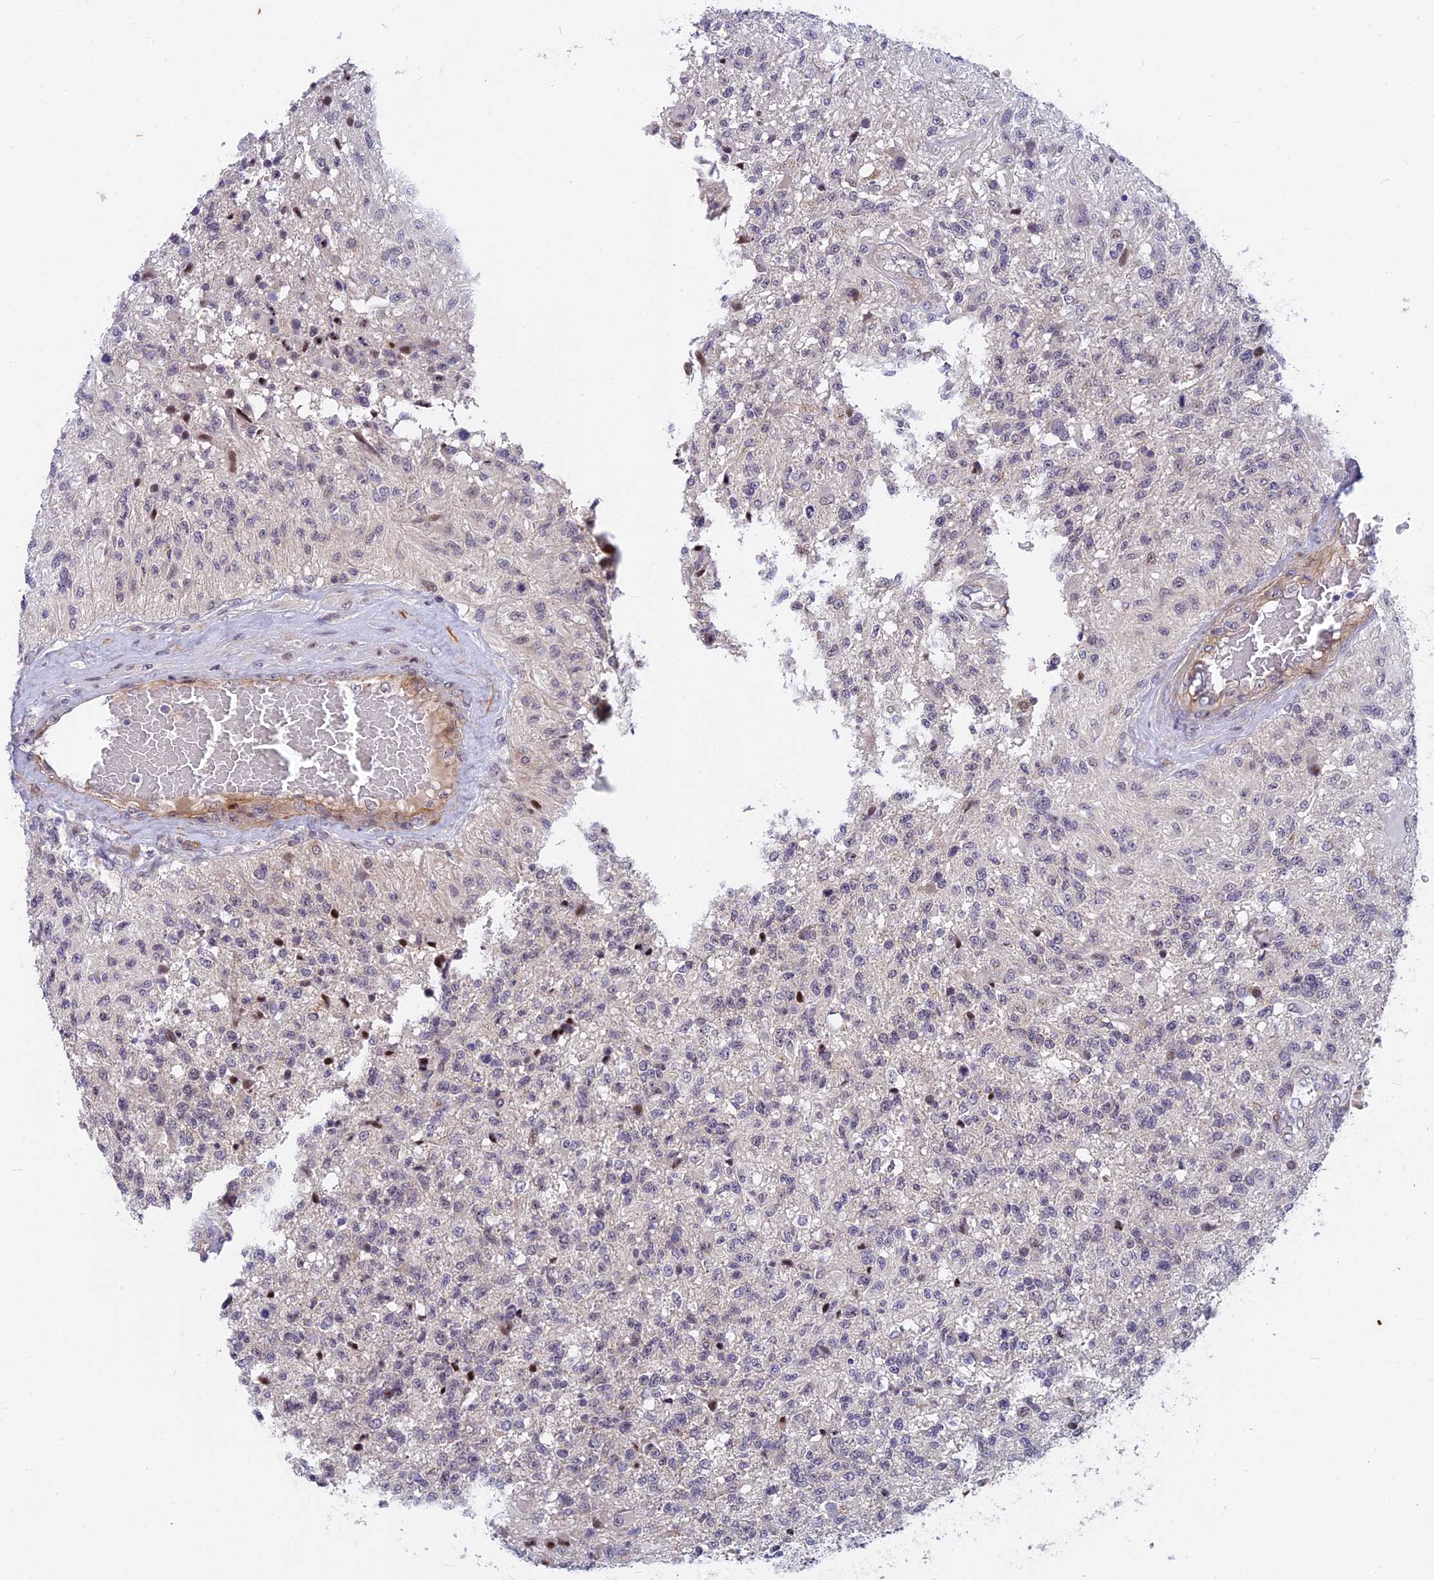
{"staining": {"intensity": "negative", "quantity": "none", "location": "none"}, "tissue": "glioma", "cell_type": "Tumor cells", "image_type": "cancer", "snomed": [{"axis": "morphology", "description": "Glioma, malignant, High grade"}, {"axis": "topography", "description": "Brain"}], "caption": "A histopathology image of human malignant glioma (high-grade) is negative for staining in tumor cells. (DAB (3,3'-diaminobenzidine) immunohistochemistry with hematoxylin counter stain).", "gene": "ANKRD34B", "patient": {"sex": "male", "age": 56}}